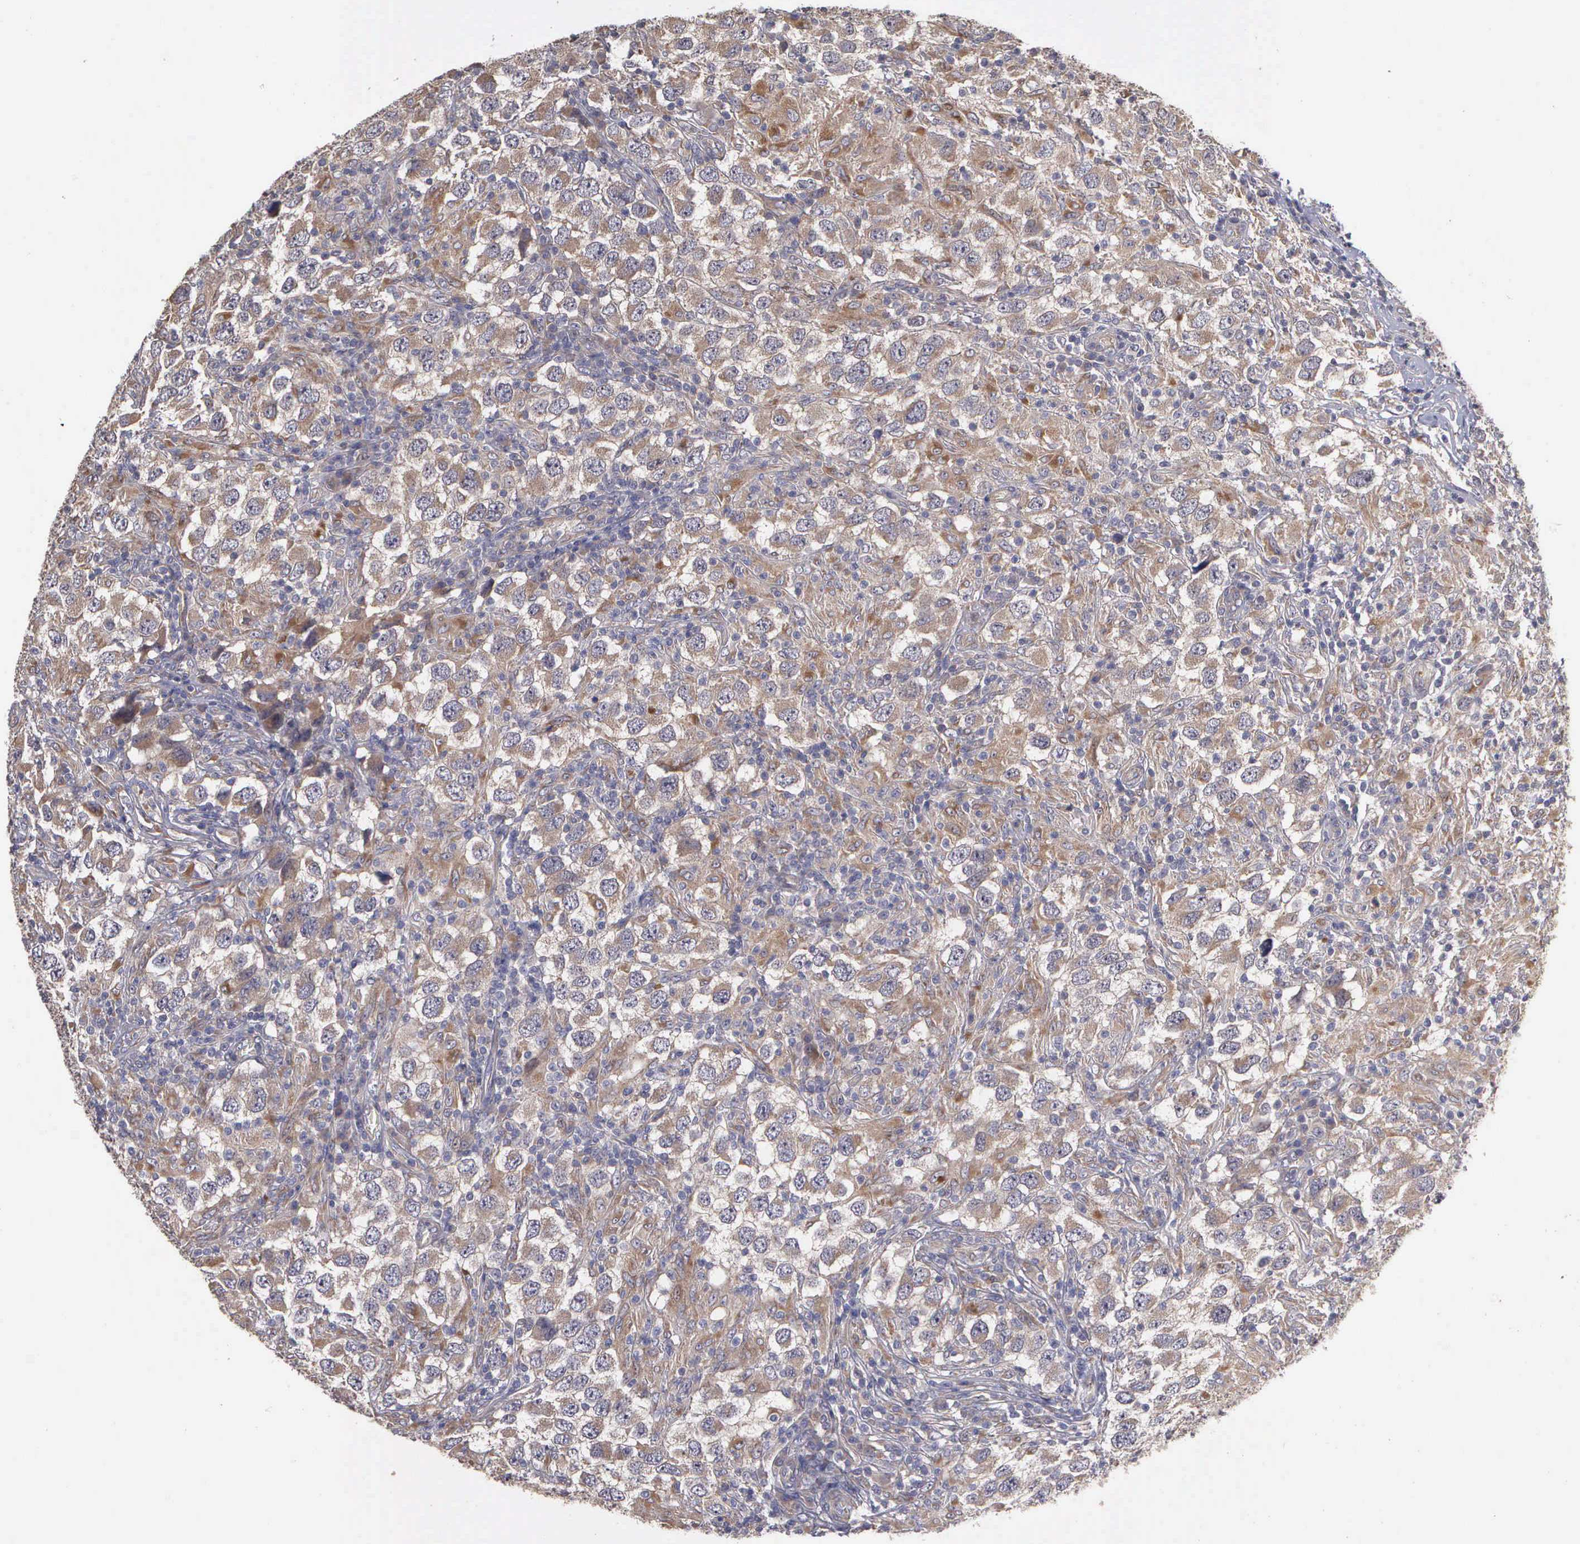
{"staining": {"intensity": "weak", "quantity": ">75%", "location": "cytoplasmic/membranous"}, "tissue": "testis cancer", "cell_type": "Tumor cells", "image_type": "cancer", "snomed": [{"axis": "morphology", "description": "Carcinoma, Embryonal, NOS"}, {"axis": "topography", "description": "Testis"}], "caption": "DAB immunohistochemical staining of embryonal carcinoma (testis) demonstrates weak cytoplasmic/membranous protein positivity in about >75% of tumor cells.", "gene": "RTL10", "patient": {"sex": "male", "age": 21}}